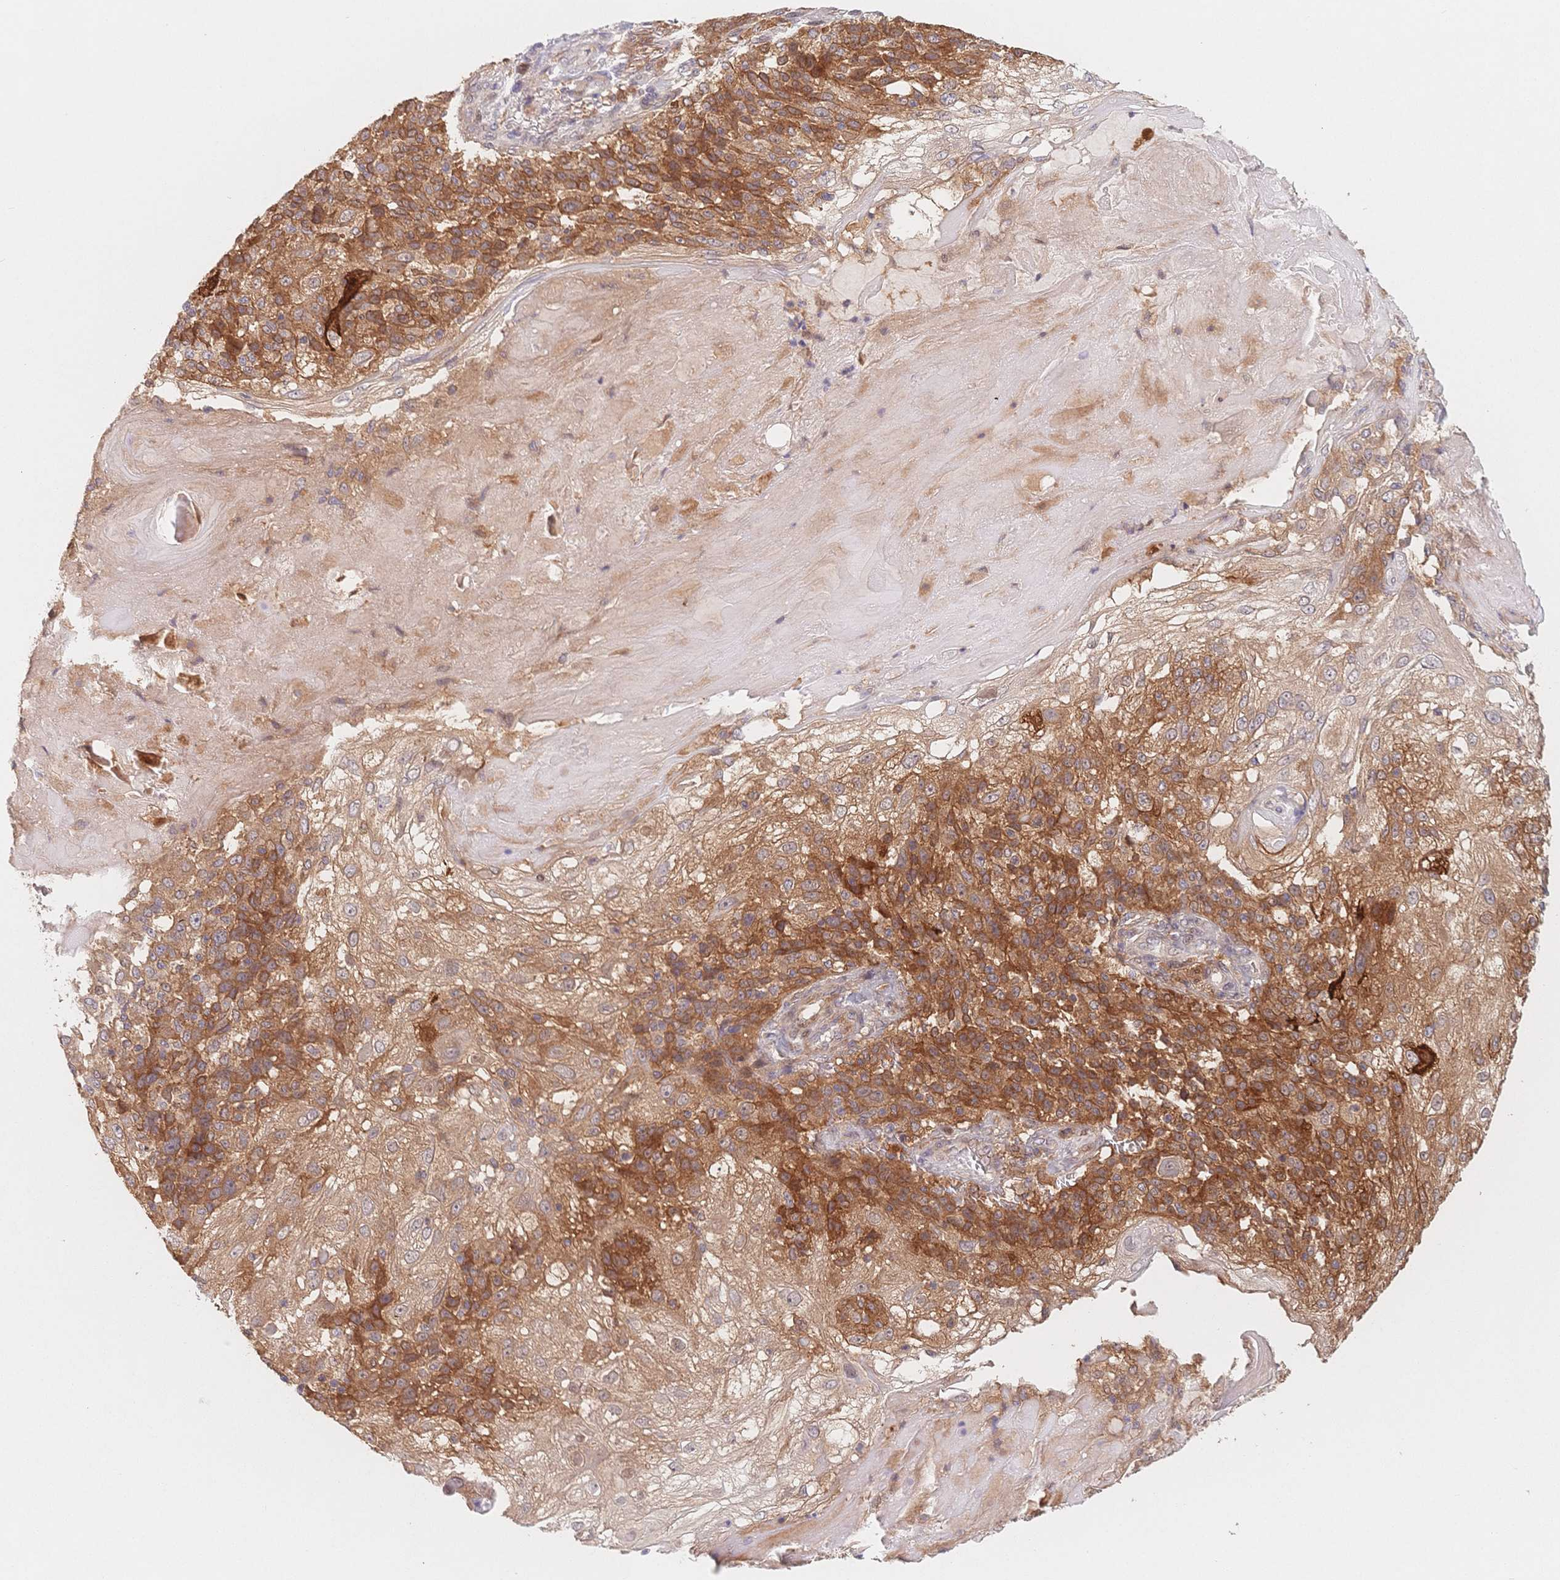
{"staining": {"intensity": "strong", "quantity": "25%-75%", "location": "cytoplasmic/membranous"}, "tissue": "skin cancer", "cell_type": "Tumor cells", "image_type": "cancer", "snomed": [{"axis": "morphology", "description": "Normal tissue, NOS"}, {"axis": "morphology", "description": "Squamous cell carcinoma, NOS"}, {"axis": "topography", "description": "Skin"}], "caption": "Skin cancer stained with a brown dye reveals strong cytoplasmic/membranous positive expression in about 25%-75% of tumor cells.", "gene": "C12orf75", "patient": {"sex": "female", "age": 83}}